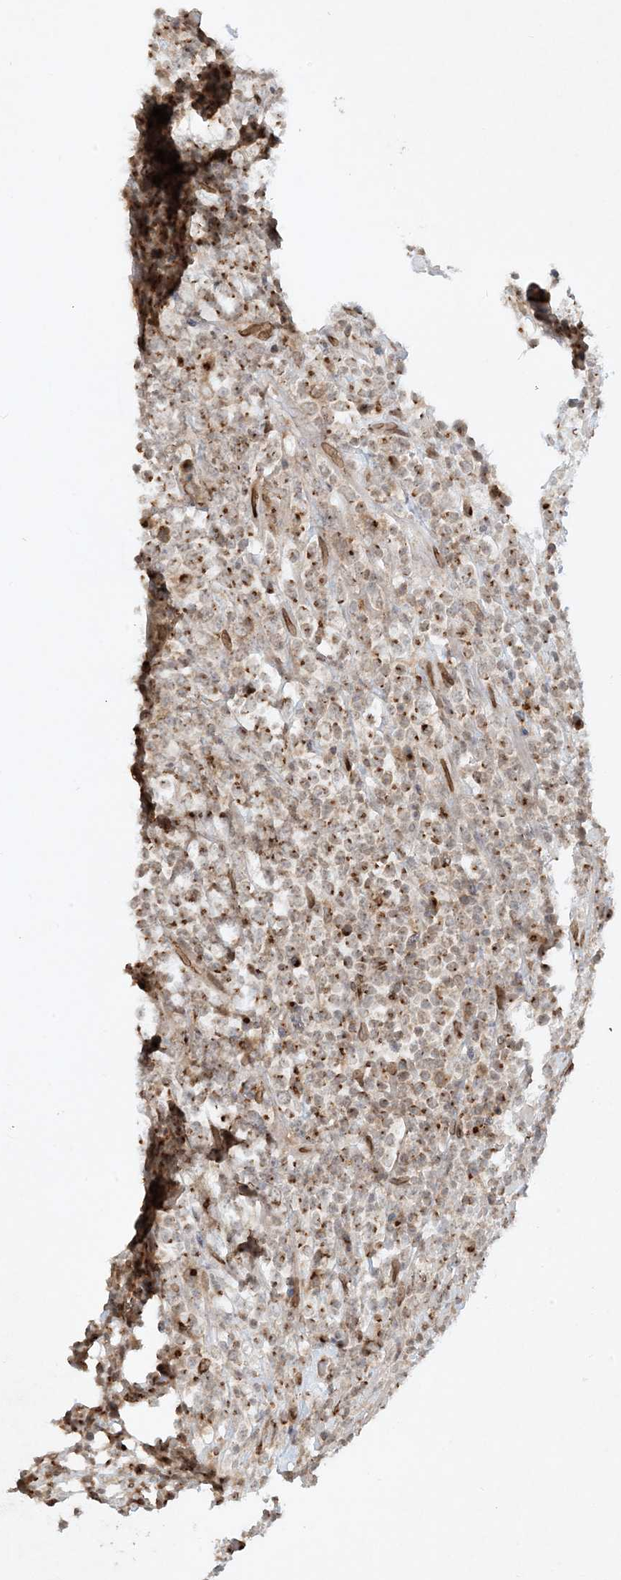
{"staining": {"intensity": "strong", "quantity": "25%-75%", "location": "cytoplasmic/membranous"}, "tissue": "lymphoma", "cell_type": "Tumor cells", "image_type": "cancer", "snomed": [{"axis": "morphology", "description": "Malignant lymphoma, non-Hodgkin's type, High grade"}, {"axis": "topography", "description": "Colon"}], "caption": "A brown stain labels strong cytoplasmic/membranous expression of a protein in malignant lymphoma, non-Hodgkin's type (high-grade) tumor cells.", "gene": "SLC35A2", "patient": {"sex": "female", "age": 53}}